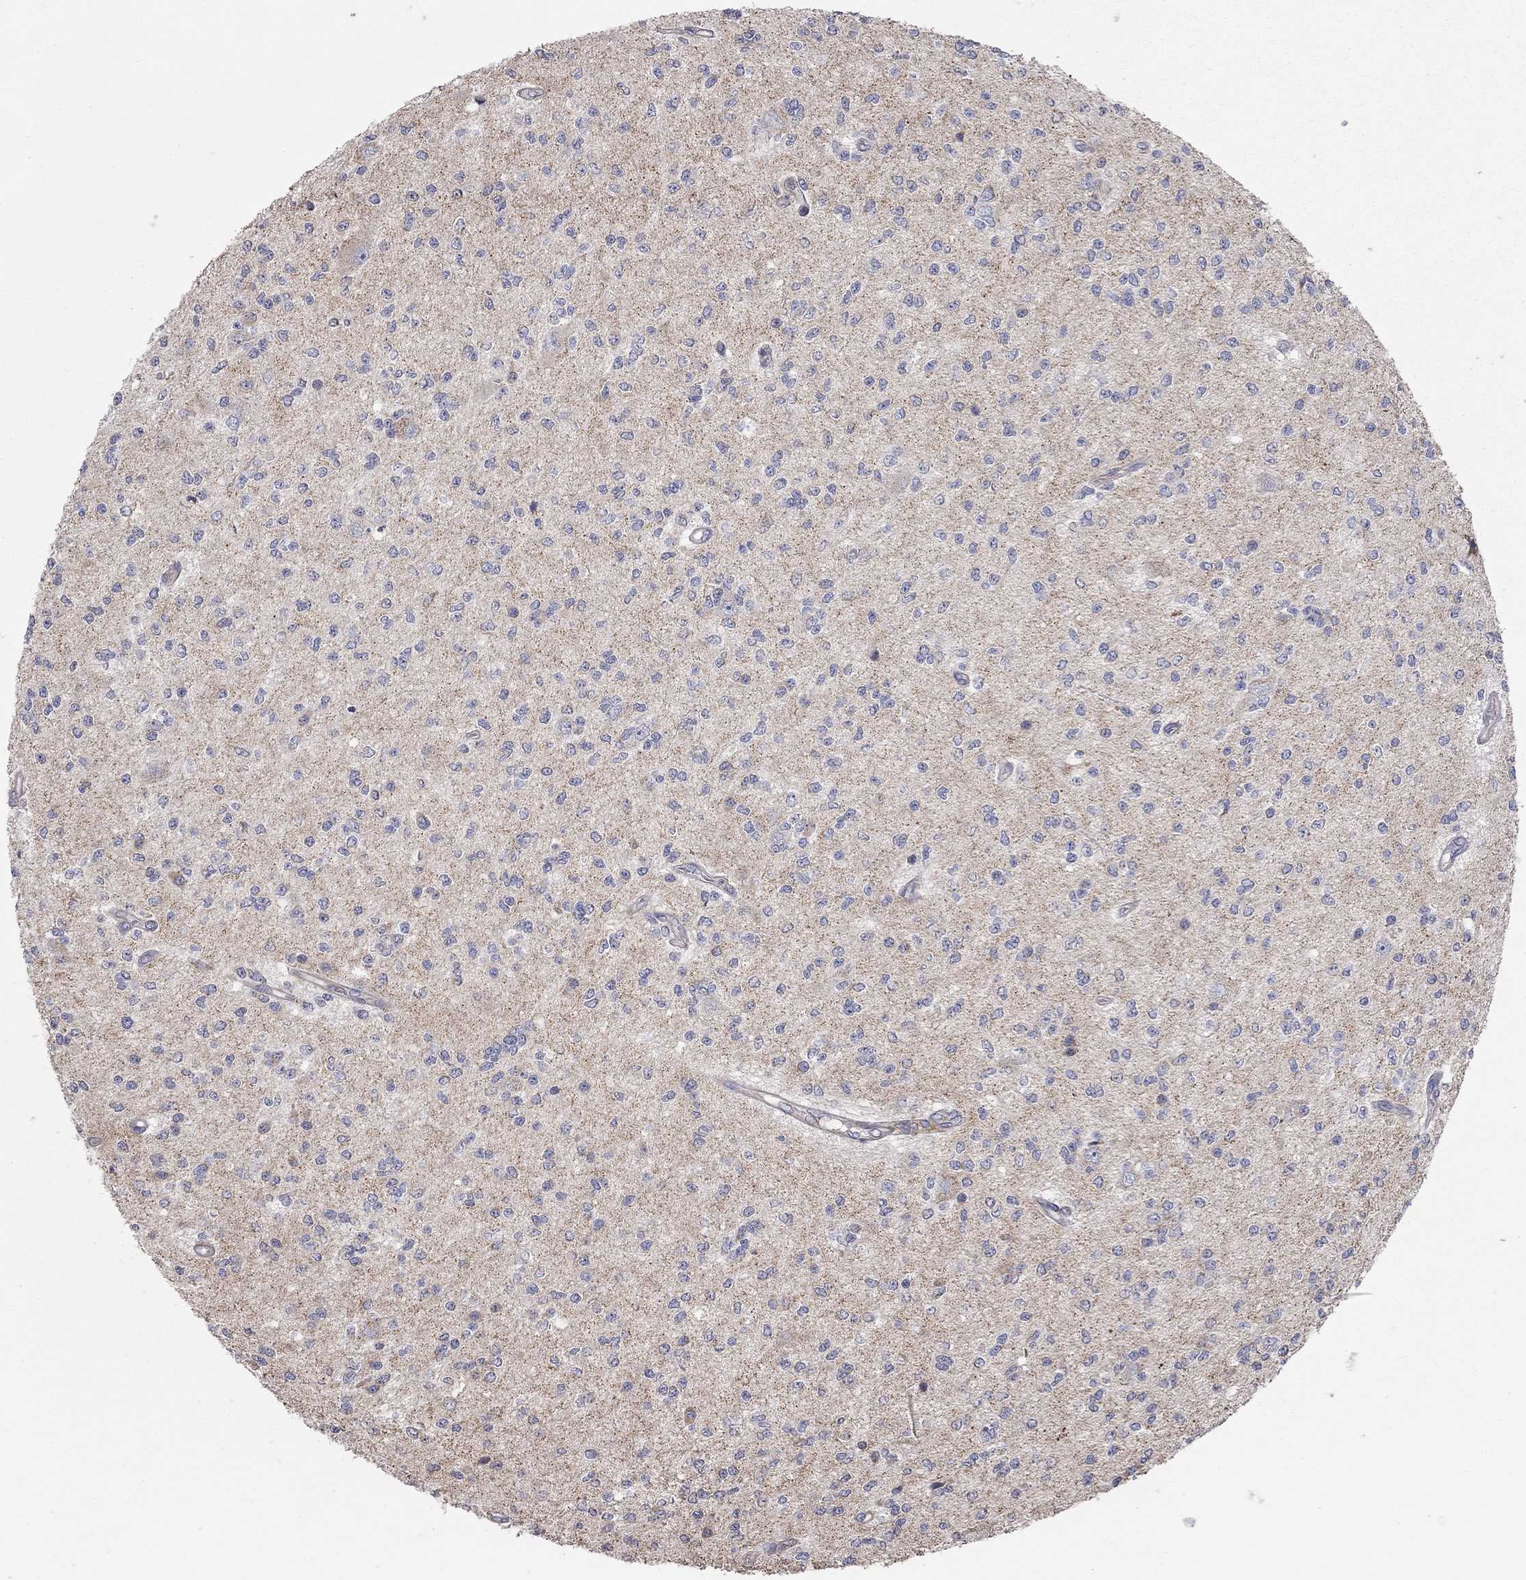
{"staining": {"intensity": "negative", "quantity": "none", "location": "none"}, "tissue": "glioma", "cell_type": "Tumor cells", "image_type": "cancer", "snomed": [{"axis": "morphology", "description": "Glioma, malignant, Low grade"}, {"axis": "topography", "description": "Brain"}], "caption": "DAB (3,3'-diaminobenzidine) immunohistochemical staining of glioma shows no significant positivity in tumor cells.", "gene": "KANSL1L", "patient": {"sex": "male", "age": 67}}